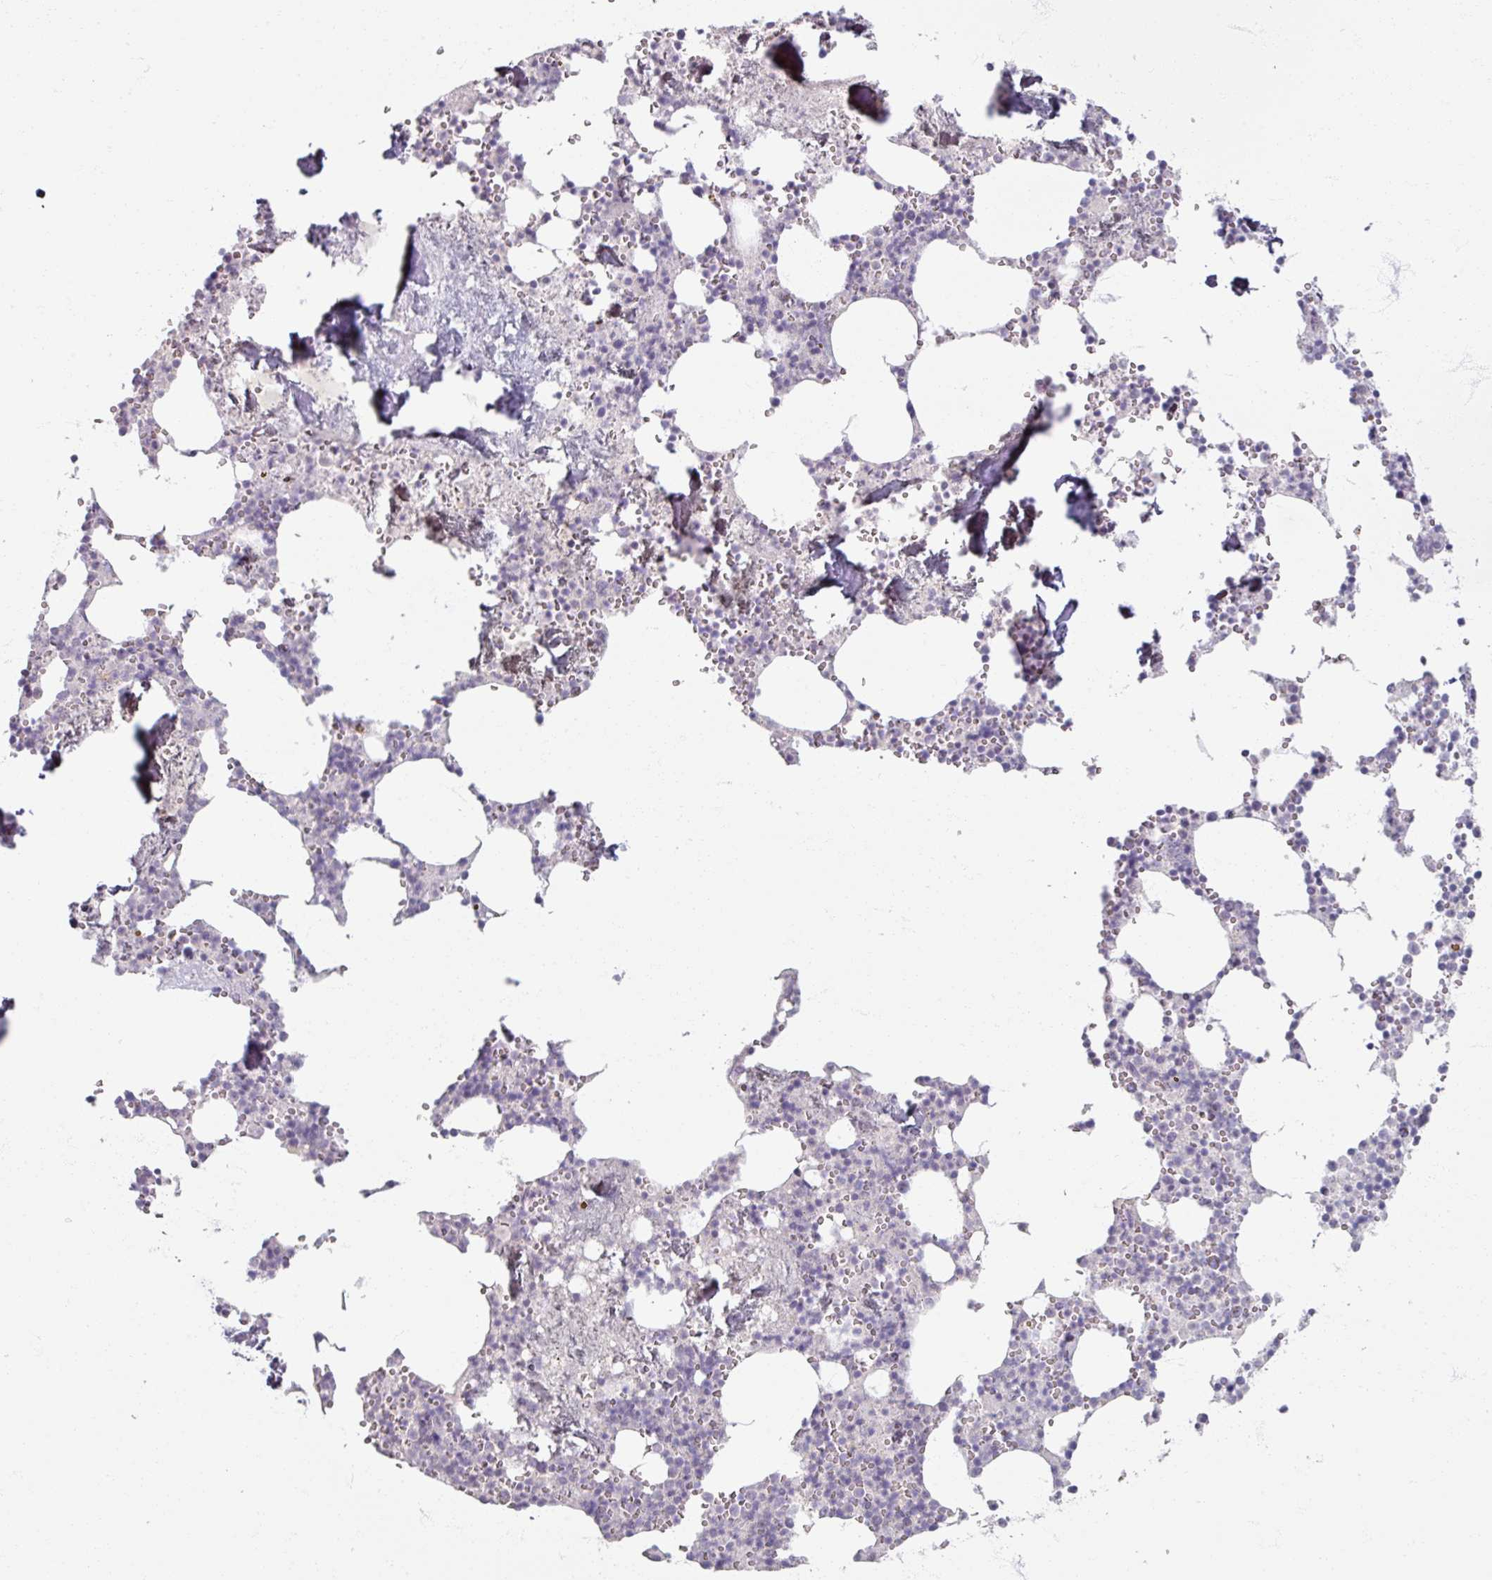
{"staining": {"intensity": "weak", "quantity": "<25%", "location": "cytoplasmic/membranous"}, "tissue": "bone marrow", "cell_type": "Hematopoietic cells", "image_type": "normal", "snomed": [{"axis": "morphology", "description": "Normal tissue, NOS"}, {"axis": "topography", "description": "Bone marrow"}], "caption": "The photomicrograph displays no significant positivity in hematopoietic cells of bone marrow.", "gene": "SOX11", "patient": {"sex": "male", "age": 54}}